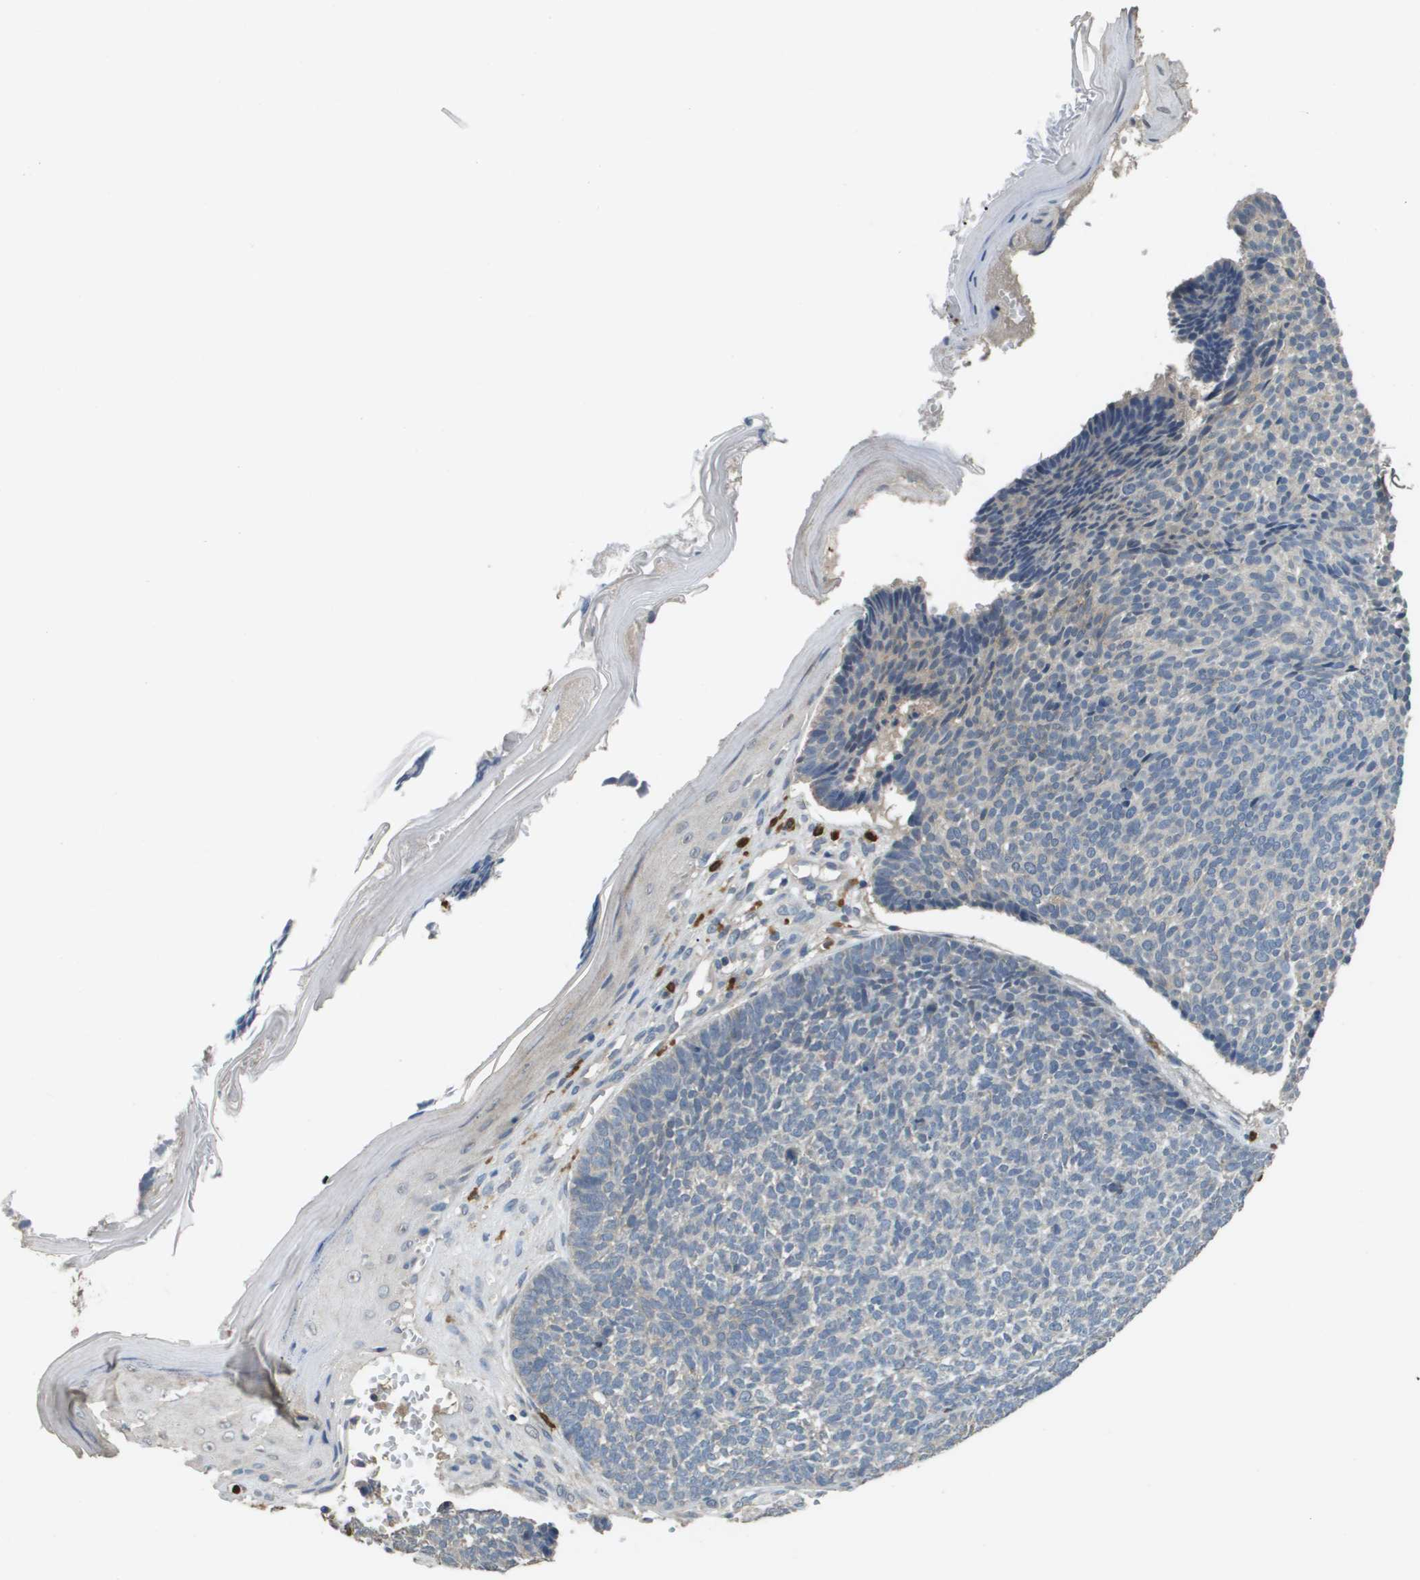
{"staining": {"intensity": "negative", "quantity": "none", "location": "none"}, "tissue": "skin cancer", "cell_type": "Tumor cells", "image_type": "cancer", "snomed": [{"axis": "morphology", "description": "Basal cell carcinoma"}, {"axis": "topography", "description": "Skin"}], "caption": "This is an immunohistochemistry (IHC) photomicrograph of human skin cancer (basal cell carcinoma). There is no positivity in tumor cells.", "gene": "RAB27B", "patient": {"sex": "male", "age": 84}}